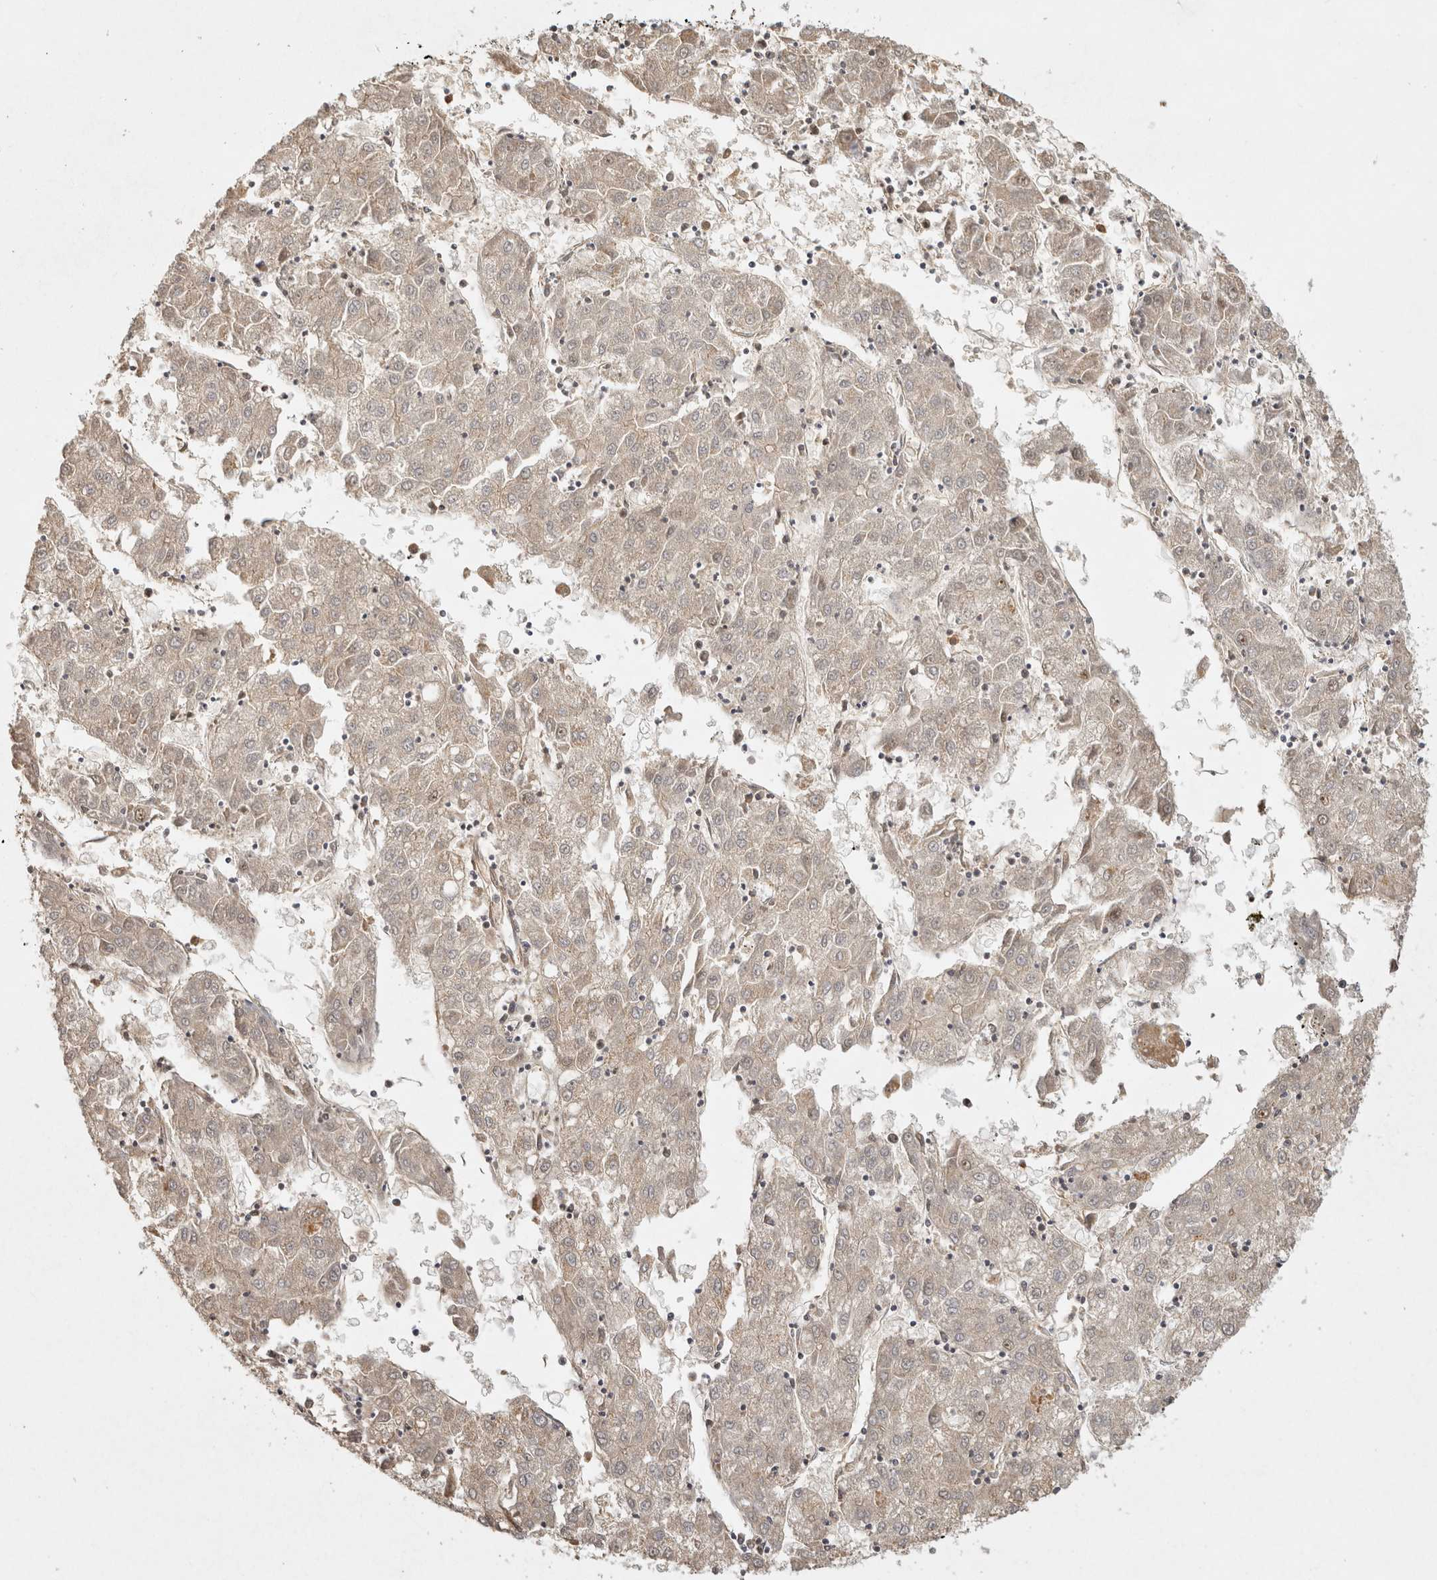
{"staining": {"intensity": "weak", "quantity": "<25%", "location": "cytoplasmic/membranous"}, "tissue": "liver cancer", "cell_type": "Tumor cells", "image_type": "cancer", "snomed": [{"axis": "morphology", "description": "Carcinoma, Hepatocellular, NOS"}, {"axis": "topography", "description": "Liver"}], "caption": "Micrograph shows no protein staining in tumor cells of liver cancer (hepatocellular carcinoma) tissue. (Immunohistochemistry, brightfield microscopy, high magnification).", "gene": "CAMSAP2", "patient": {"sex": "male", "age": 72}}